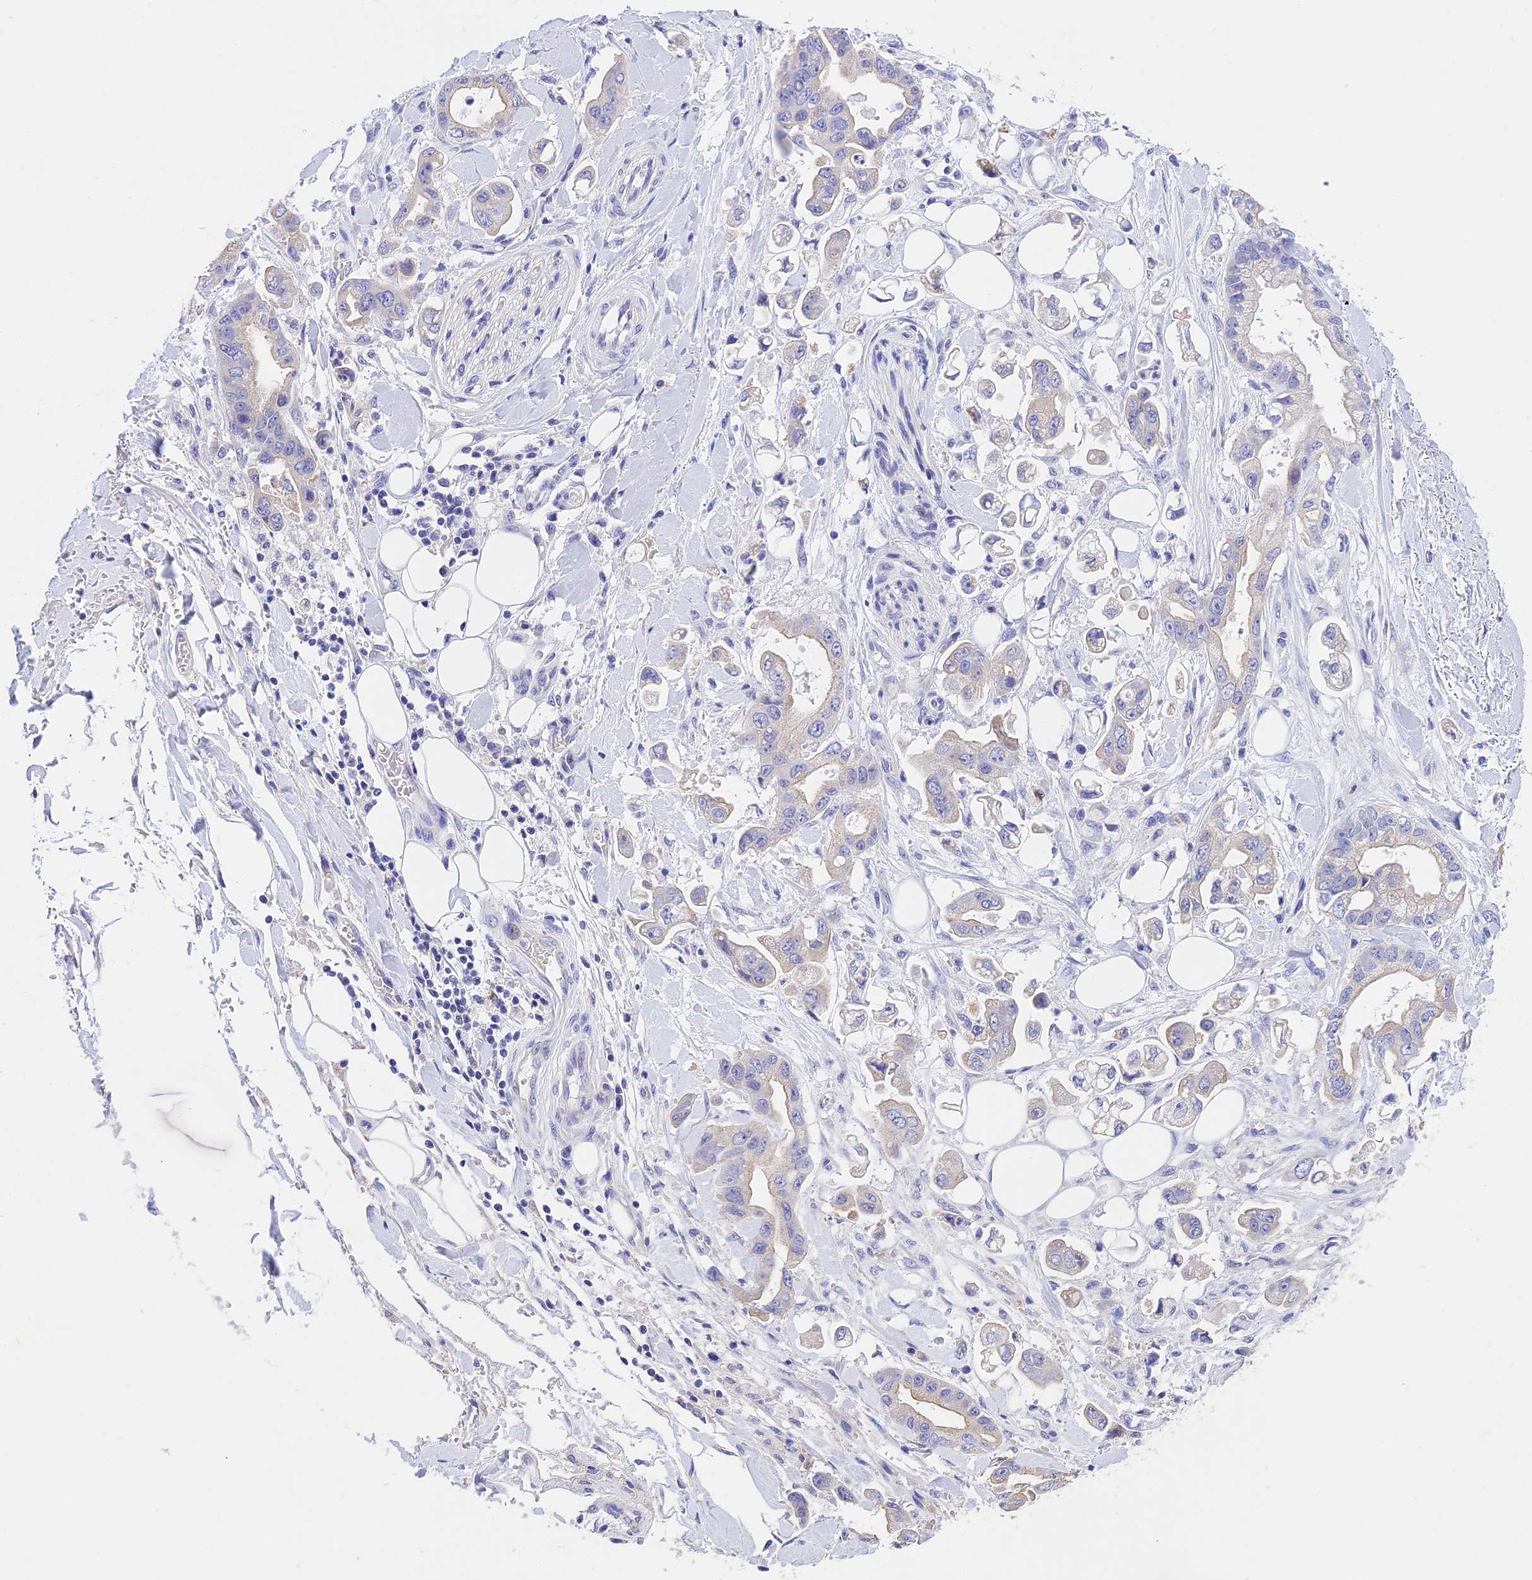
{"staining": {"intensity": "negative", "quantity": "none", "location": "none"}, "tissue": "stomach cancer", "cell_type": "Tumor cells", "image_type": "cancer", "snomed": [{"axis": "morphology", "description": "Adenocarcinoma, NOS"}, {"axis": "topography", "description": "Stomach"}], "caption": "Tumor cells show no significant positivity in stomach cancer (adenocarcinoma).", "gene": "MS4A5", "patient": {"sex": "male", "age": 62}}